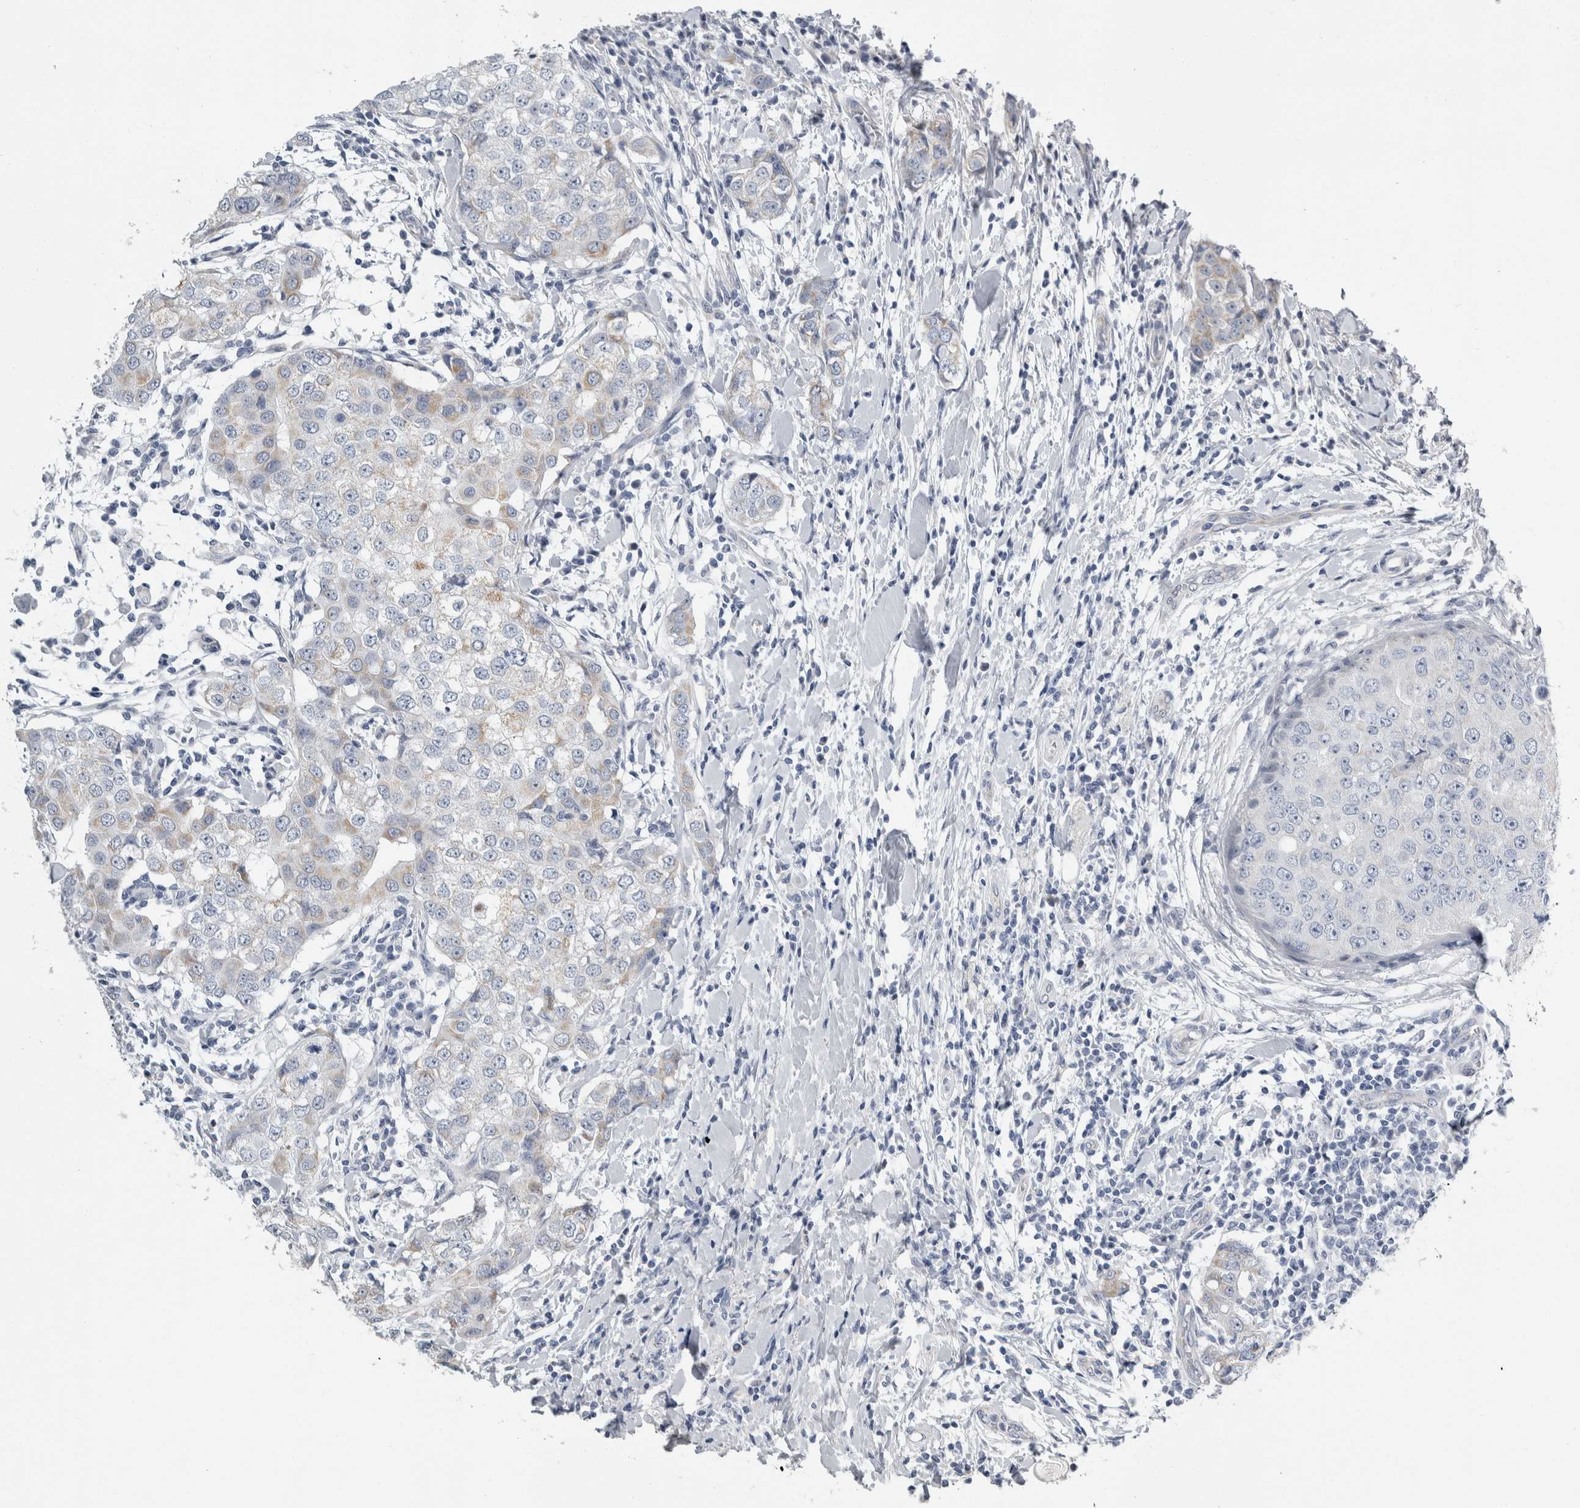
{"staining": {"intensity": "weak", "quantity": "<25%", "location": "cytoplasmic/membranous"}, "tissue": "breast cancer", "cell_type": "Tumor cells", "image_type": "cancer", "snomed": [{"axis": "morphology", "description": "Duct carcinoma"}, {"axis": "topography", "description": "Breast"}], "caption": "This is an IHC micrograph of intraductal carcinoma (breast). There is no positivity in tumor cells.", "gene": "FXYD7", "patient": {"sex": "female", "age": 27}}